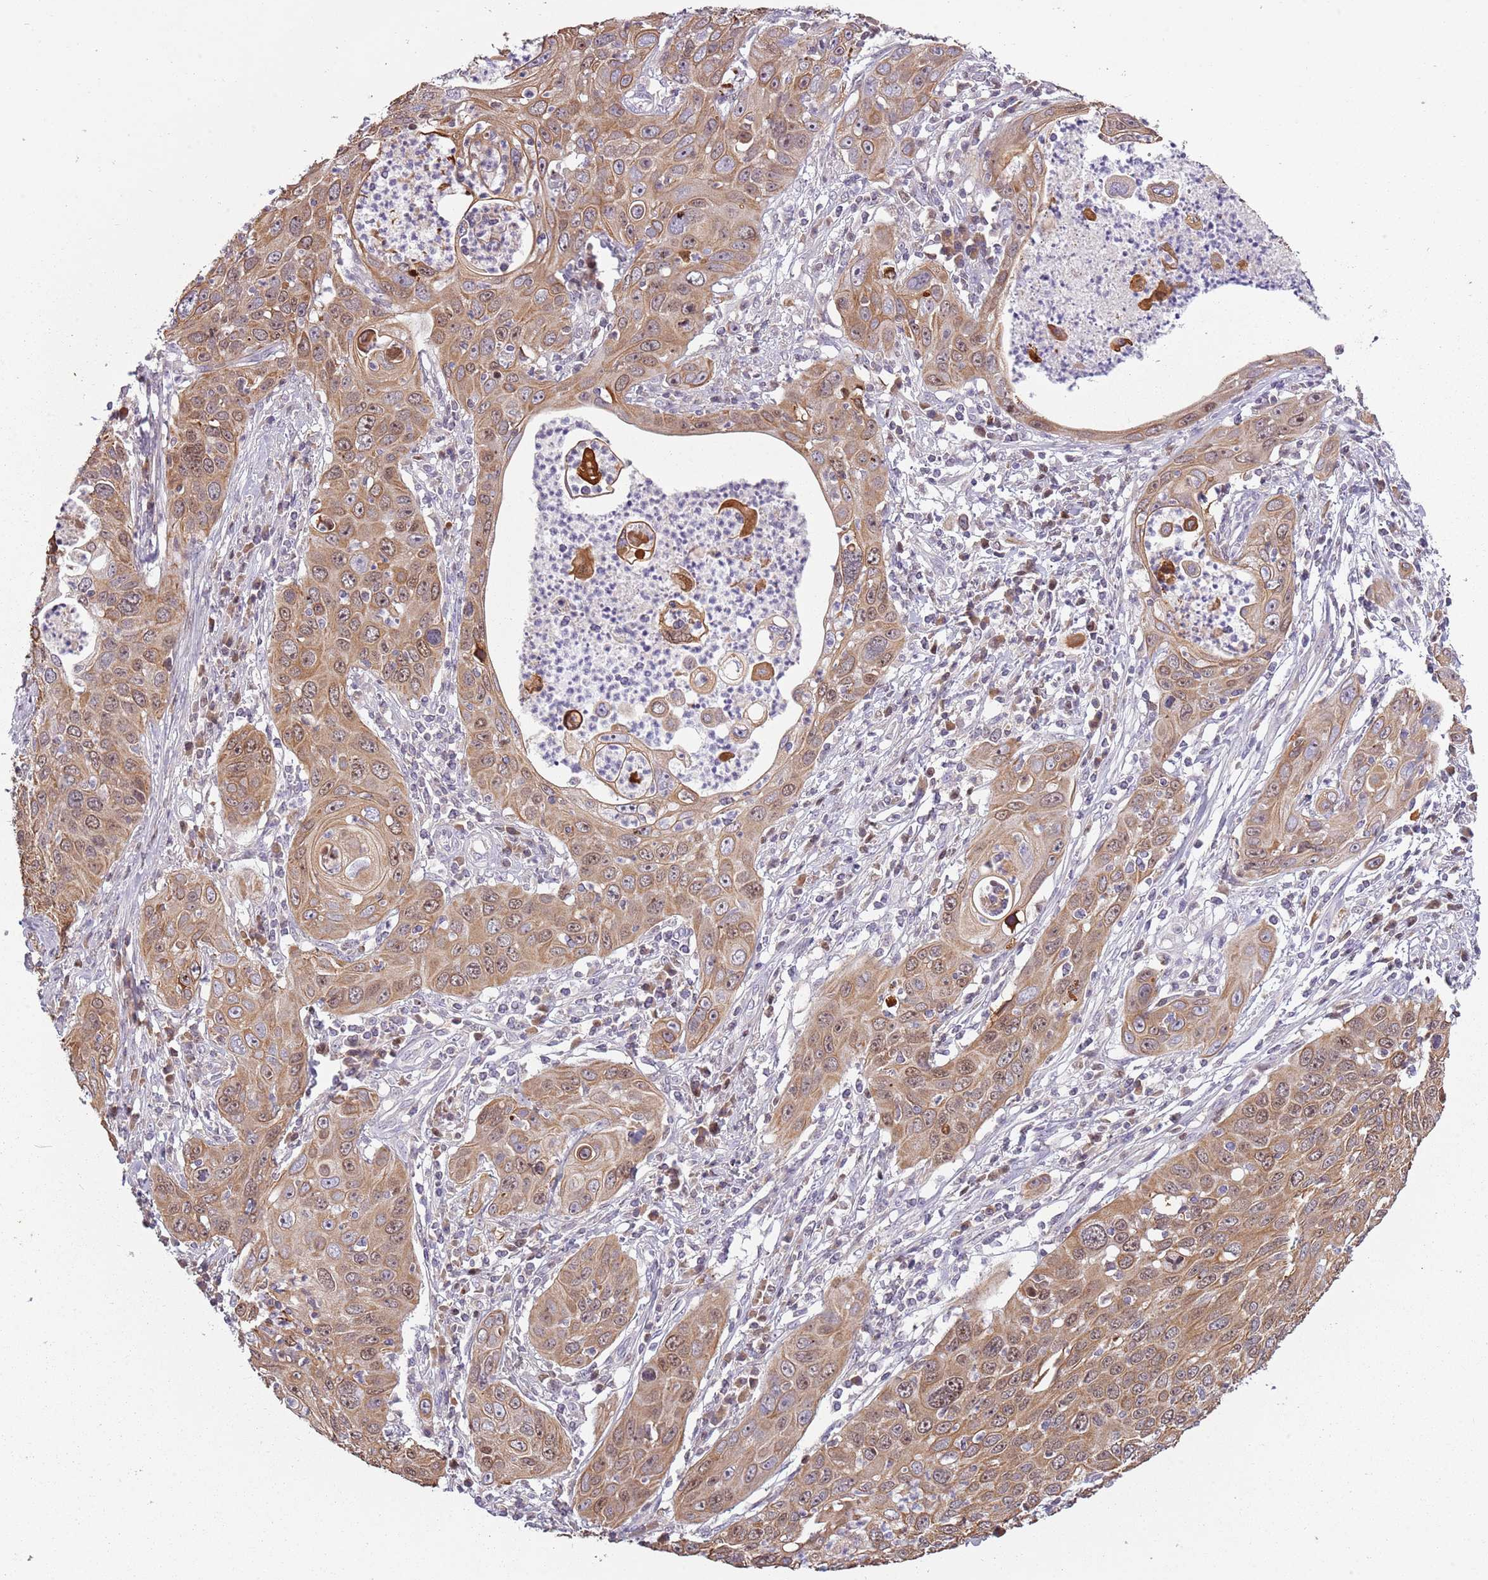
{"staining": {"intensity": "moderate", "quantity": ">75%", "location": "cytoplasmic/membranous,nuclear"}, "tissue": "cervical cancer", "cell_type": "Tumor cells", "image_type": "cancer", "snomed": [{"axis": "morphology", "description": "Squamous cell carcinoma, NOS"}, {"axis": "topography", "description": "Cervix"}], "caption": "Cervical cancer (squamous cell carcinoma) was stained to show a protein in brown. There is medium levels of moderate cytoplasmic/membranous and nuclear expression in about >75% of tumor cells.", "gene": "SYS1", "patient": {"sex": "female", "age": 36}}